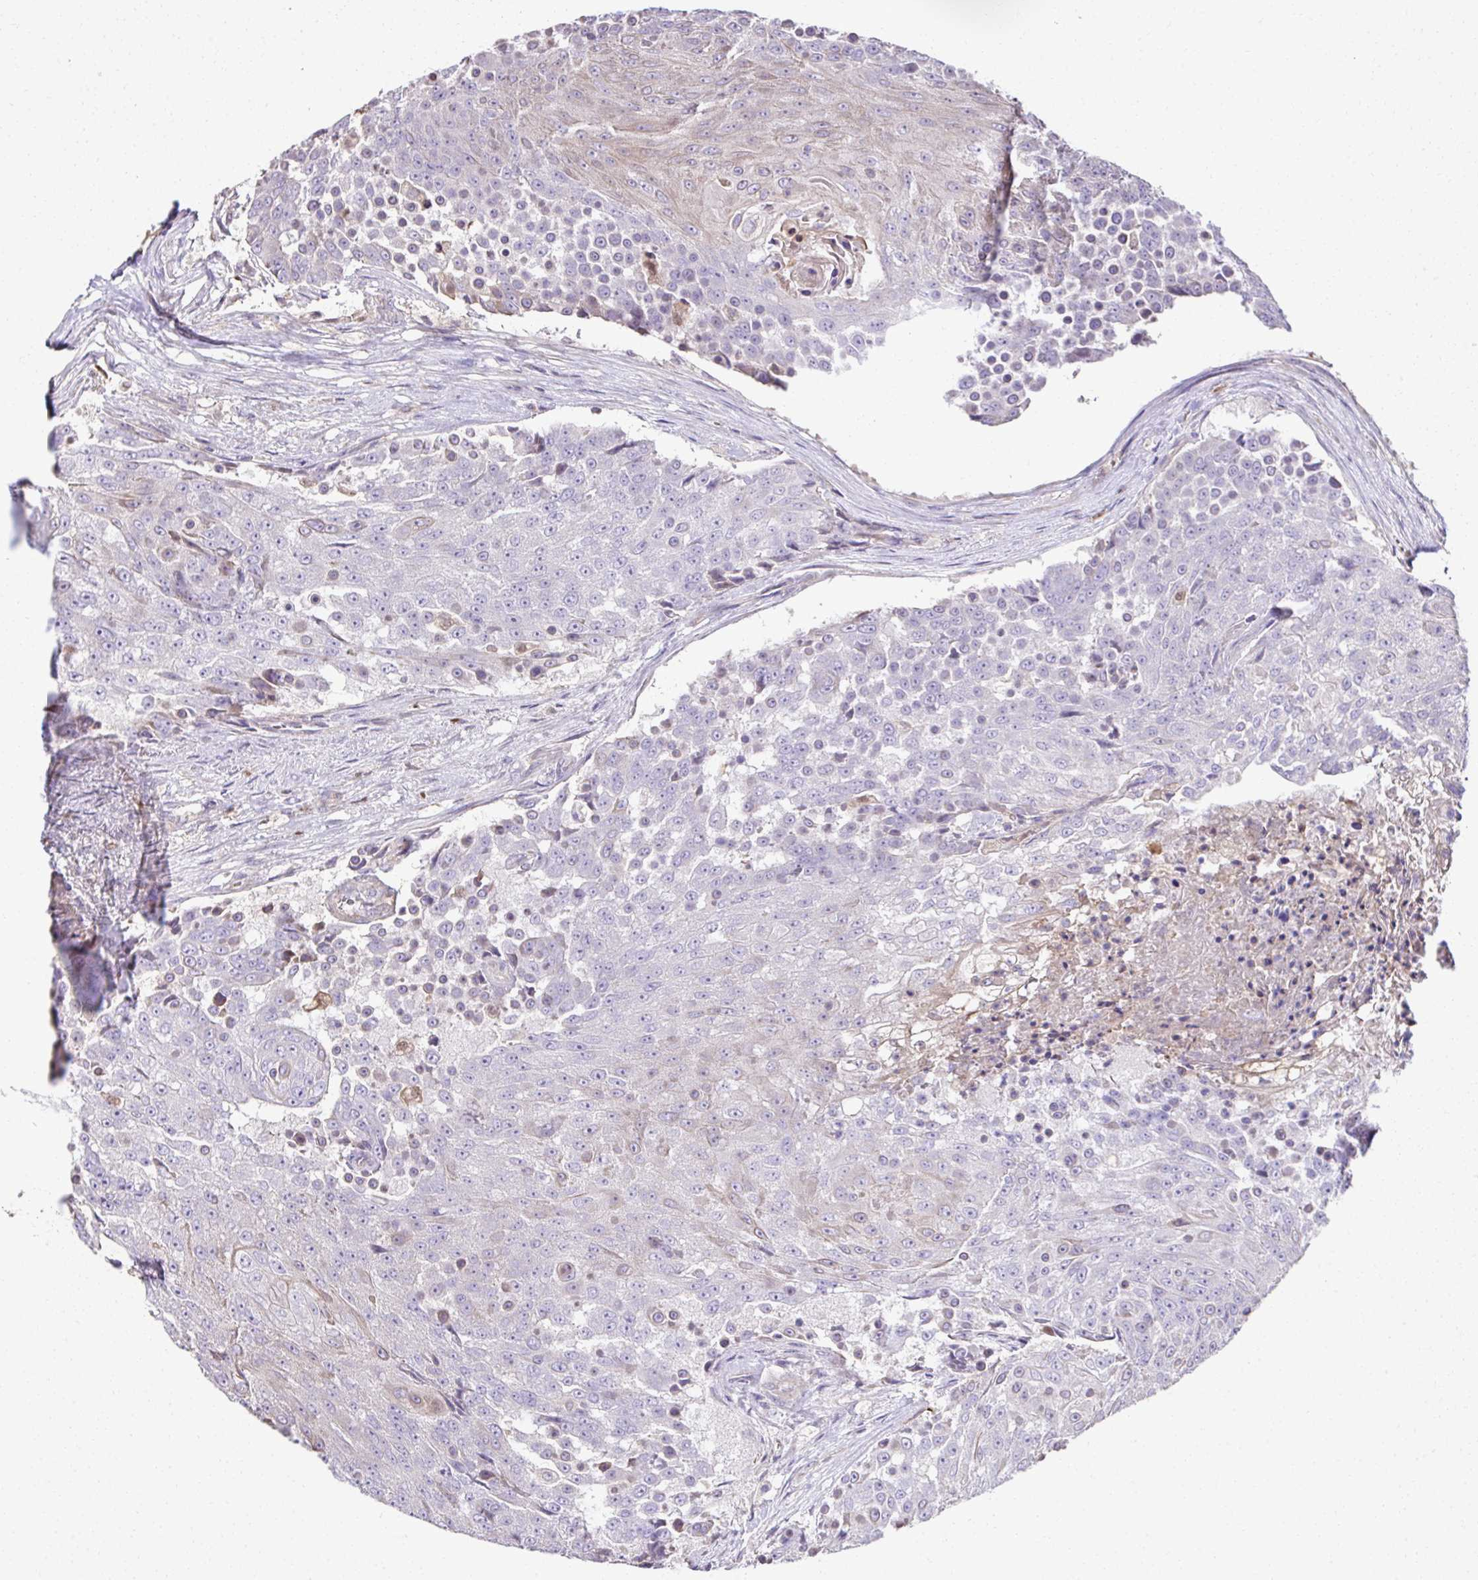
{"staining": {"intensity": "negative", "quantity": "none", "location": "none"}, "tissue": "urothelial cancer", "cell_type": "Tumor cells", "image_type": "cancer", "snomed": [{"axis": "morphology", "description": "Urothelial carcinoma, High grade"}, {"axis": "topography", "description": "Urinary bladder"}], "caption": "Tumor cells show no significant protein expression in urothelial cancer.", "gene": "CCDC85C", "patient": {"sex": "female", "age": 63}}